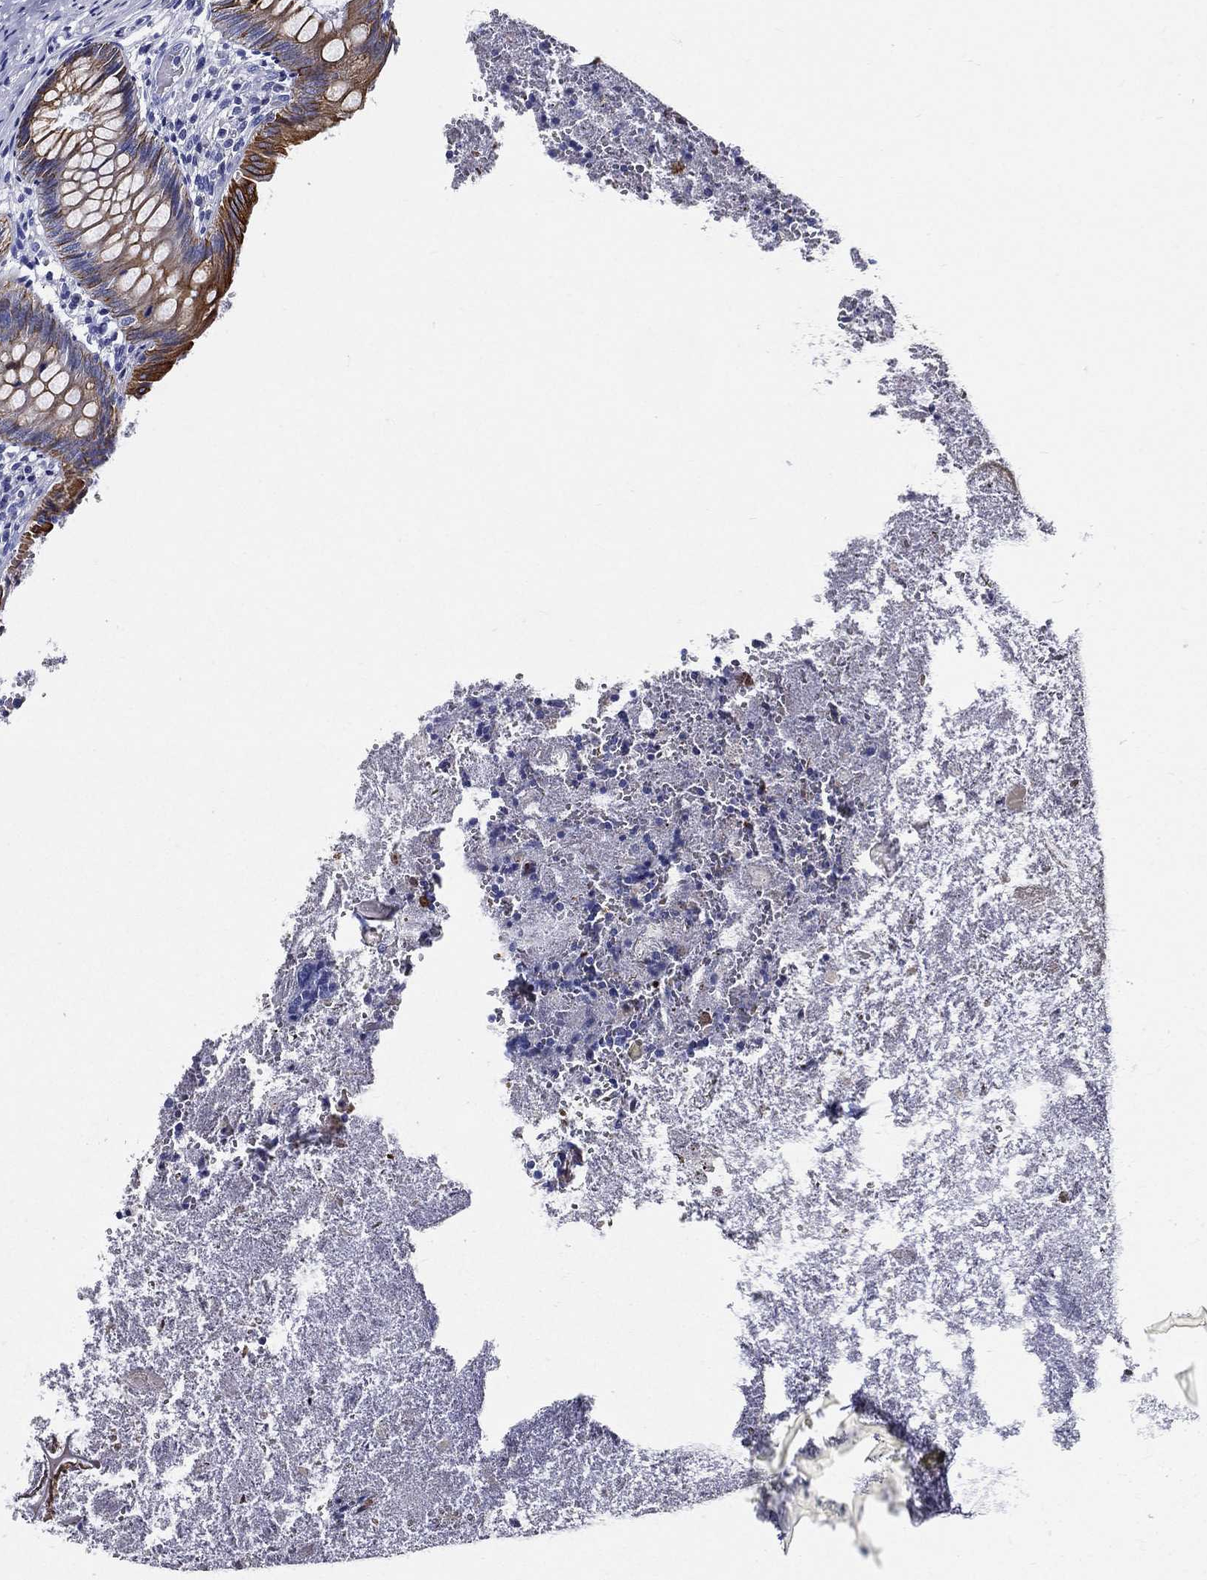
{"staining": {"intensity": "strong", "quantity": "<25%", "location": "cytoplasmic/membranous"}, "tissue": "appendix", "cell_type": "Glandular cells", "image_type": "normal", "snomed": [{"axis": "morphology", "description": "Normal tissue, NOS"}, {"axis": "topography", "description": "Appendix"}], "caption": "Appendix stained with DAB immunohistochemistry displays medium levels of strong cytoplasmic/membranous expression in approximately <25% of glandular cells.", "gene": "NEDD9", "patient": {"sex": "female", "age": 23}}